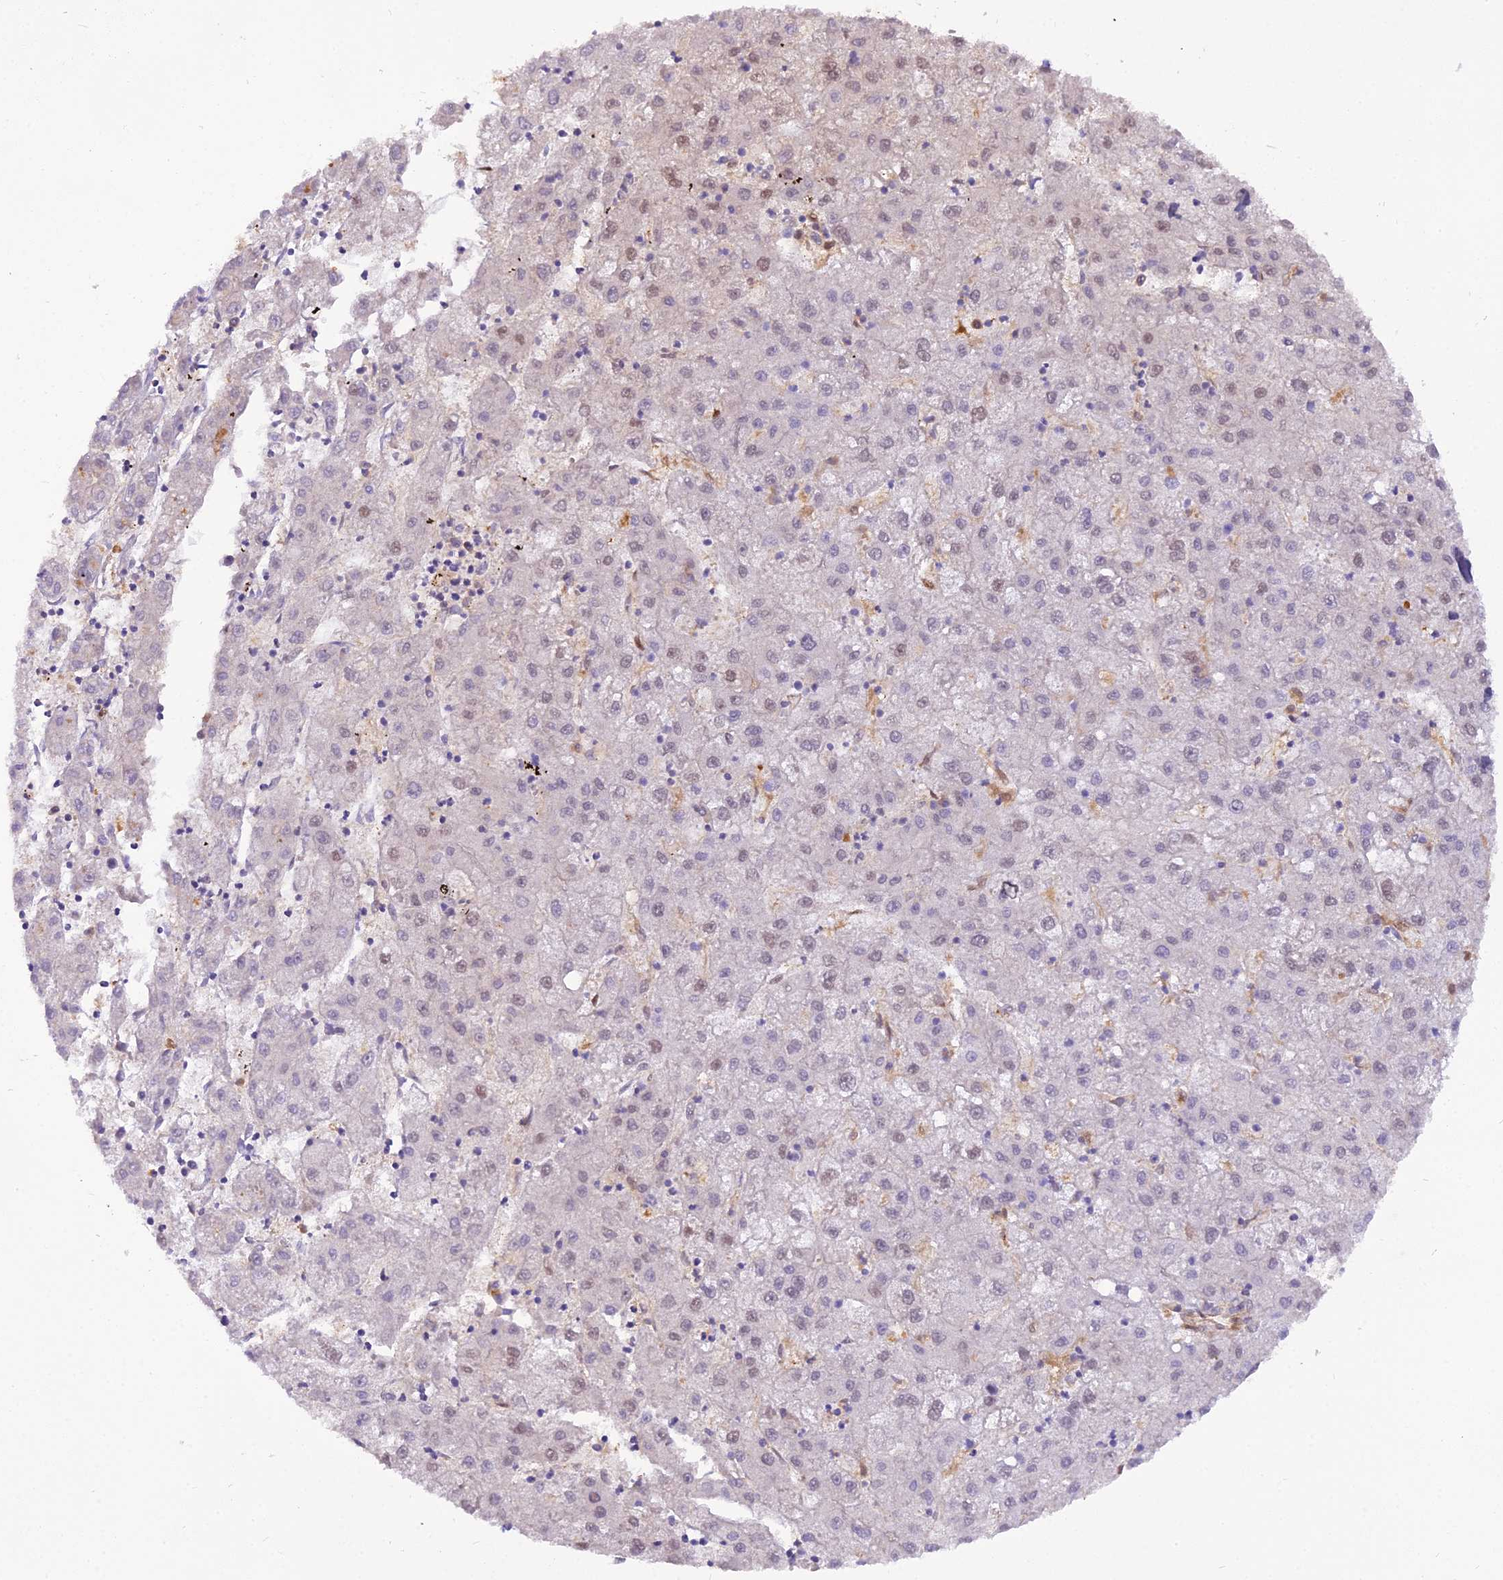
{"staining": {"intensity": "weak", "quantity": "<25%", "location": "nuclear"}, "tissue": "liver cancer", "cell_type": "Tumor cells", "image_type": "cancer", "snomed": [{"axis": "morphology", "description": "Carcinoma, Hepatocellular, NOS"}, {"axis": "topography", "description": "Liver"}], "caption": "Immunohistochemistry (IHC) photomicrograph of neoplastic tissue: liver hepatocellular carcinoma stained with DAB (3,3'-diaminobenzidine) shows no significant protein expression in tumor cells. (Stains: DAB (3,3'-diaminobenzidine) immunohistochemistry with hematoxylin counter stain, Microscopy: brightfield microscopy at high magnification).", "gene": "NPEPL1", "patient": {"sex": "male", "age": 72}}